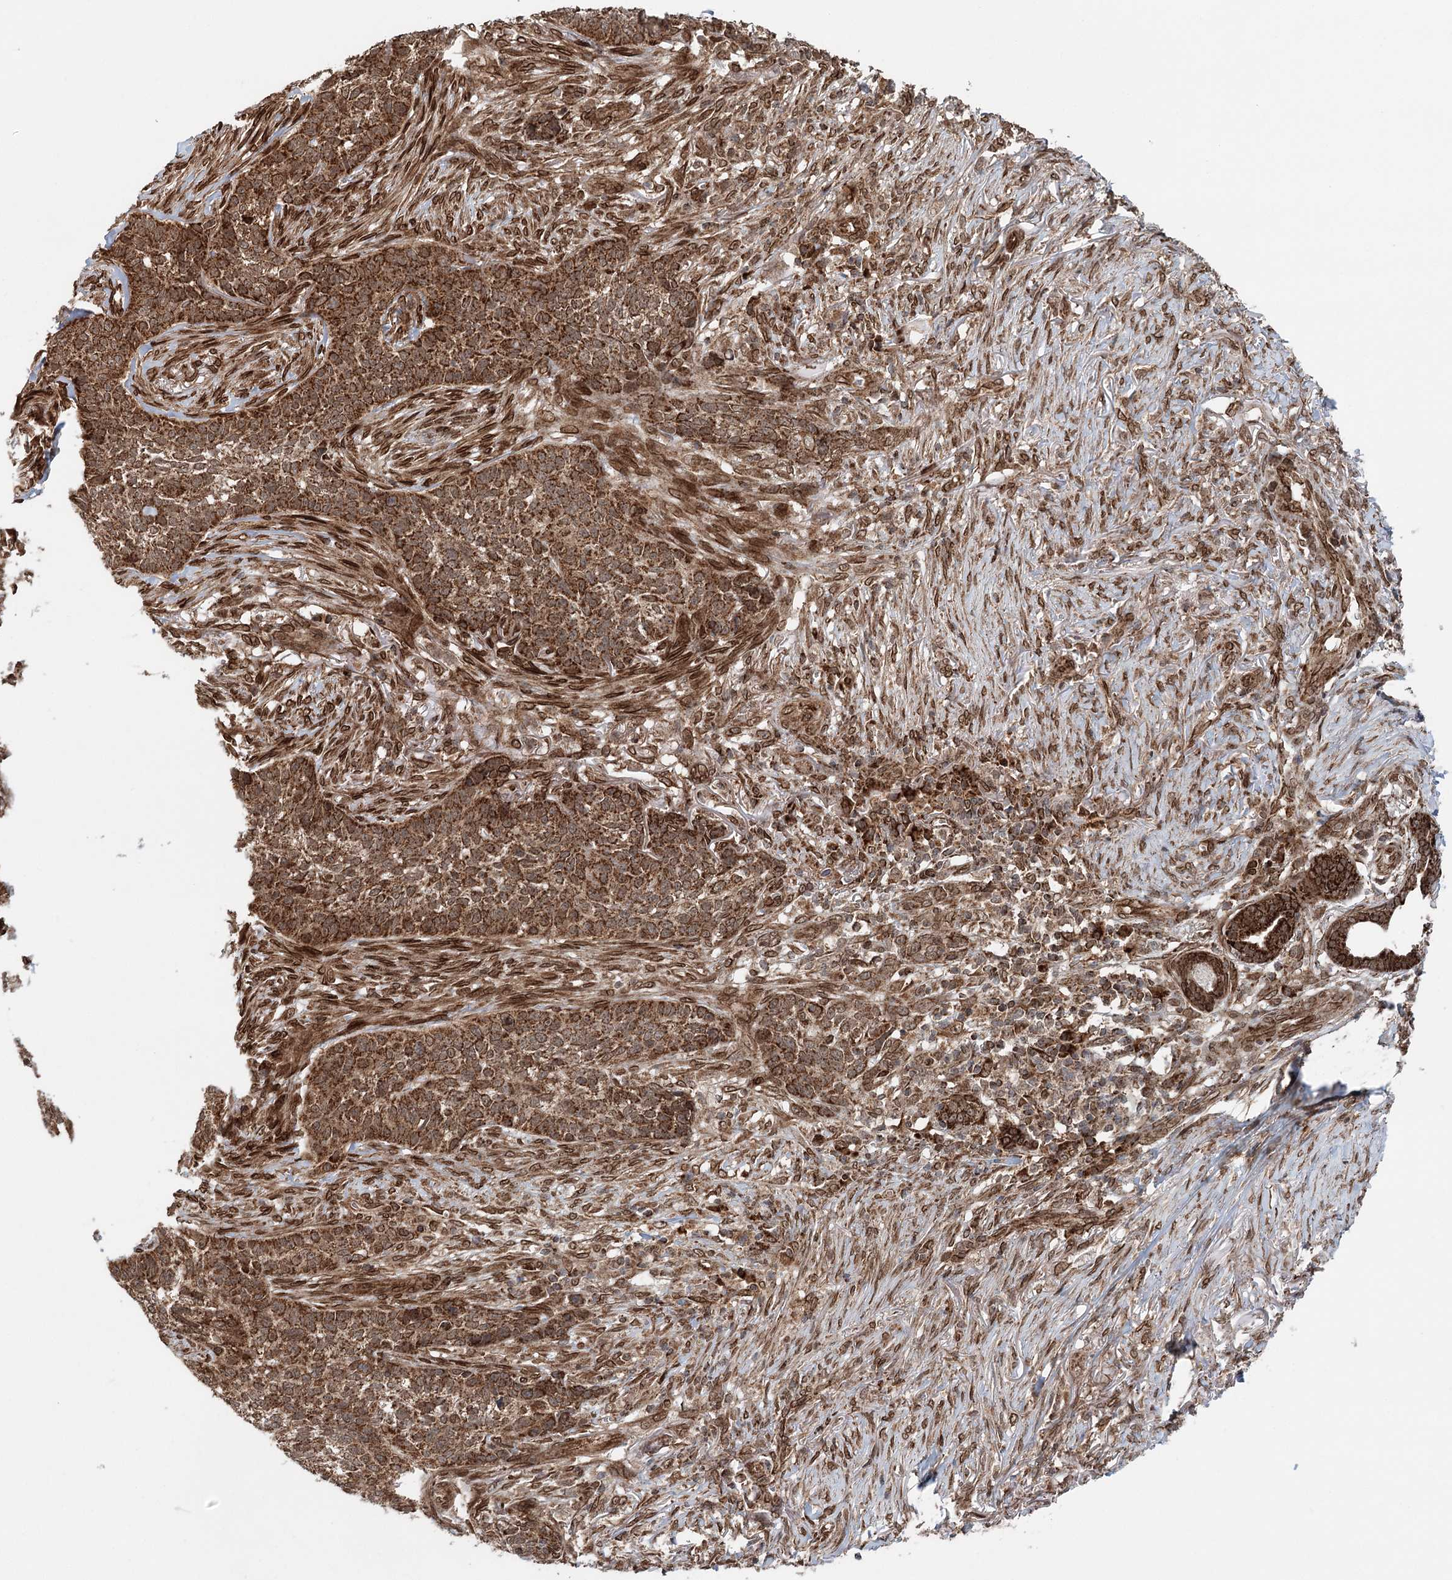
{"staining": {"intensity": "strong", "quantity": ">75%", "location": "cytoplasmic/membranous"}, "tissue": "skin cancer", "cell_type": "Tumor cells", "image_type": "cancer", "snomed": [{"axis": "morphology", "description": "Basal cell carcinoma"}, {"axis": "topography", "description": "Skin"}], "caption": "Immunohistochemical staining of human basal cell carcinoma (skin) shows high levels of strong cytoplasmic/membranous protein positivity in approximately >75% of tumor cells.", "gene": "BCKDHA", "patient": {"sex": "male", "age": 85}}